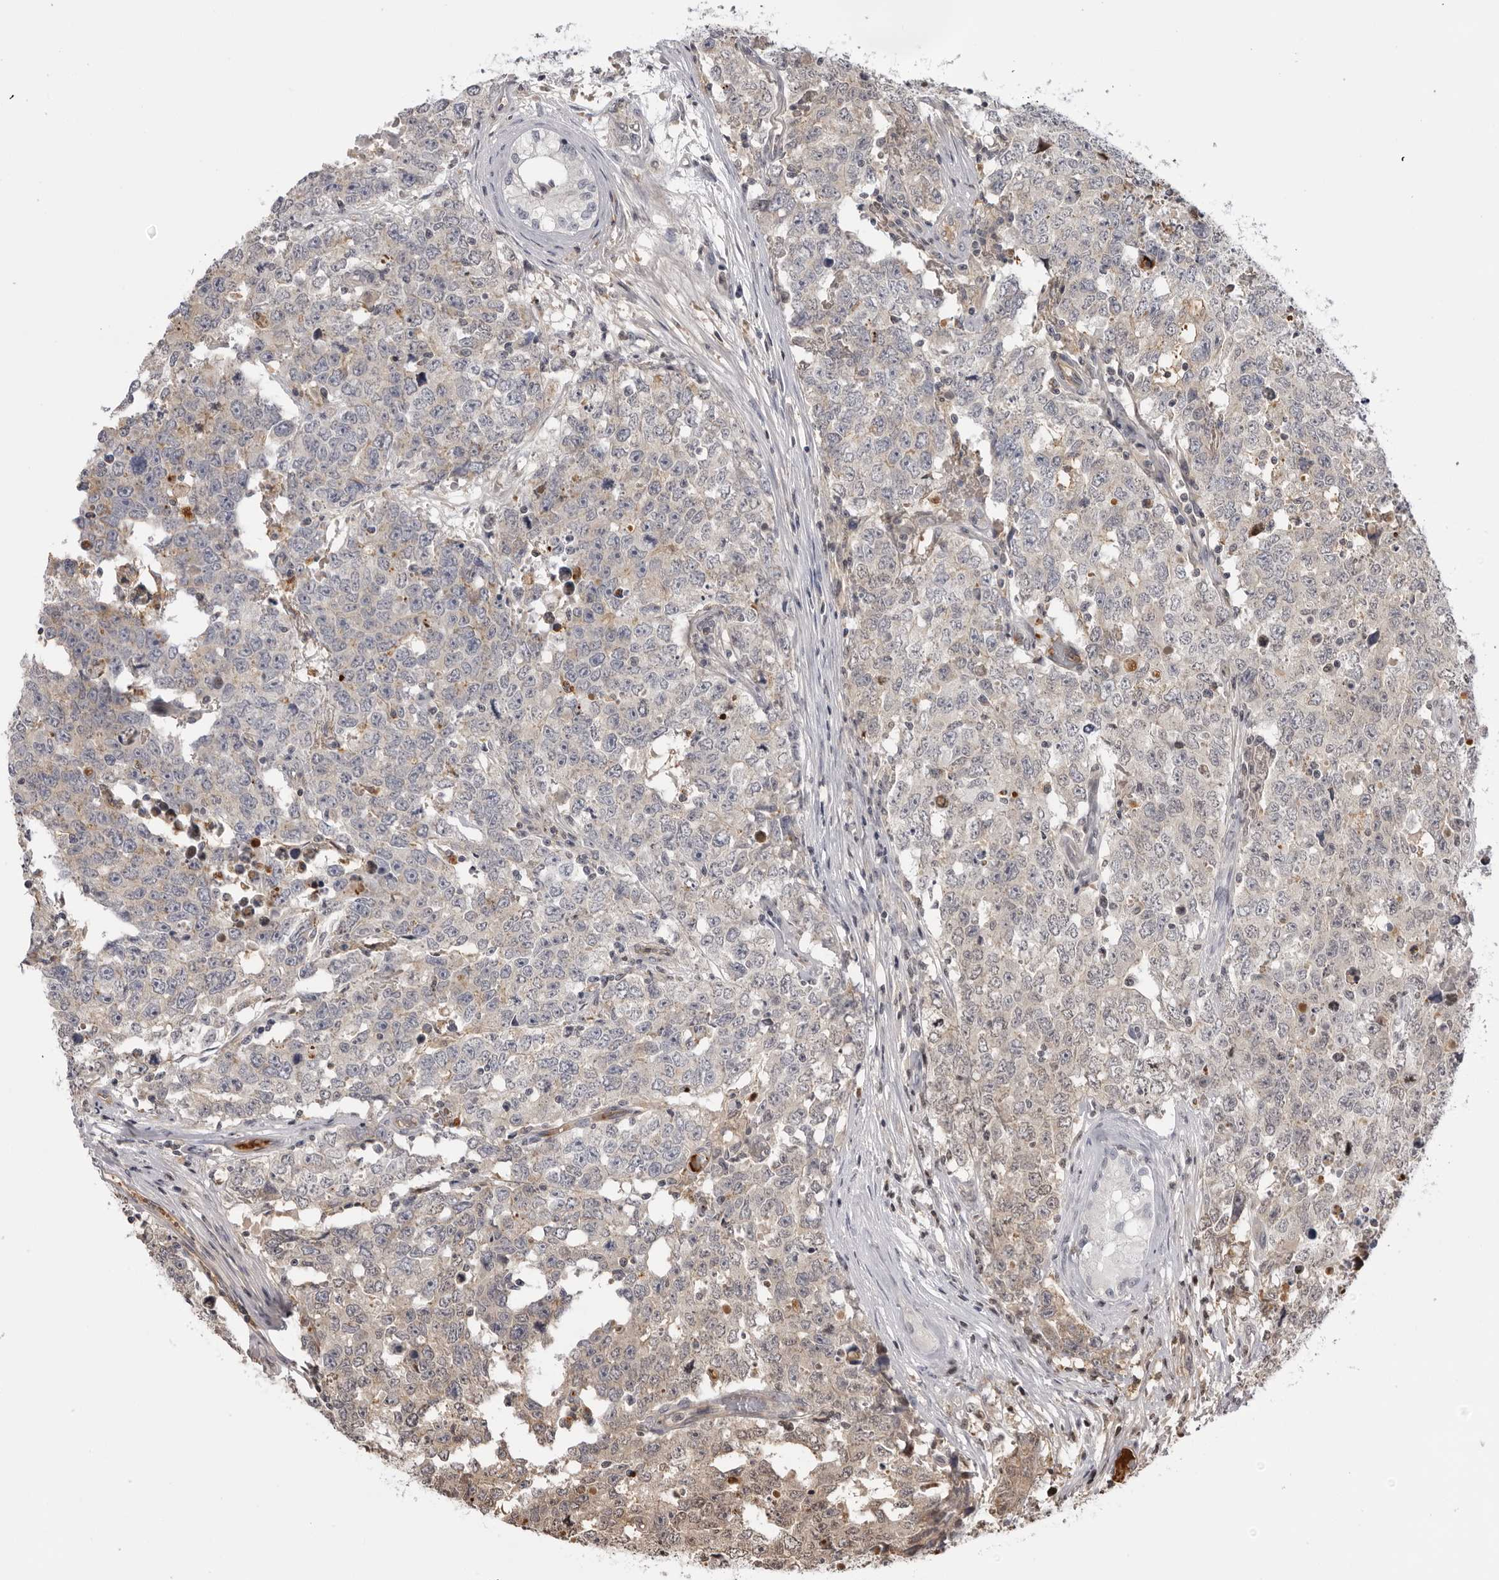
{"staining": {"intensity": "weak", "quantity": "25%-75%", "location": "cytoplasmic/membranous"}, "tissue": "testis cancer", "cell_type": "Tumor cells", "image_type": "cancer", "snomed": [{"axis": "morphology", "description": "Carcinoma, Embryonal, NOS"}, {"axis": "topography", "description": "Testis"}], "caption": "High-magnification brightfield microscopy of testis cancer stained with DAB (3,3'-diaminobenzidine) (brown) and counterstained with hematoxylin (blue). tumor cells exhibit weak cytoplasmic/membranous positivity is appreciated in approximately25%-75% of cells.", "gene": "PLEKHF2", "patient": {"sex": "male", "age": 28}}